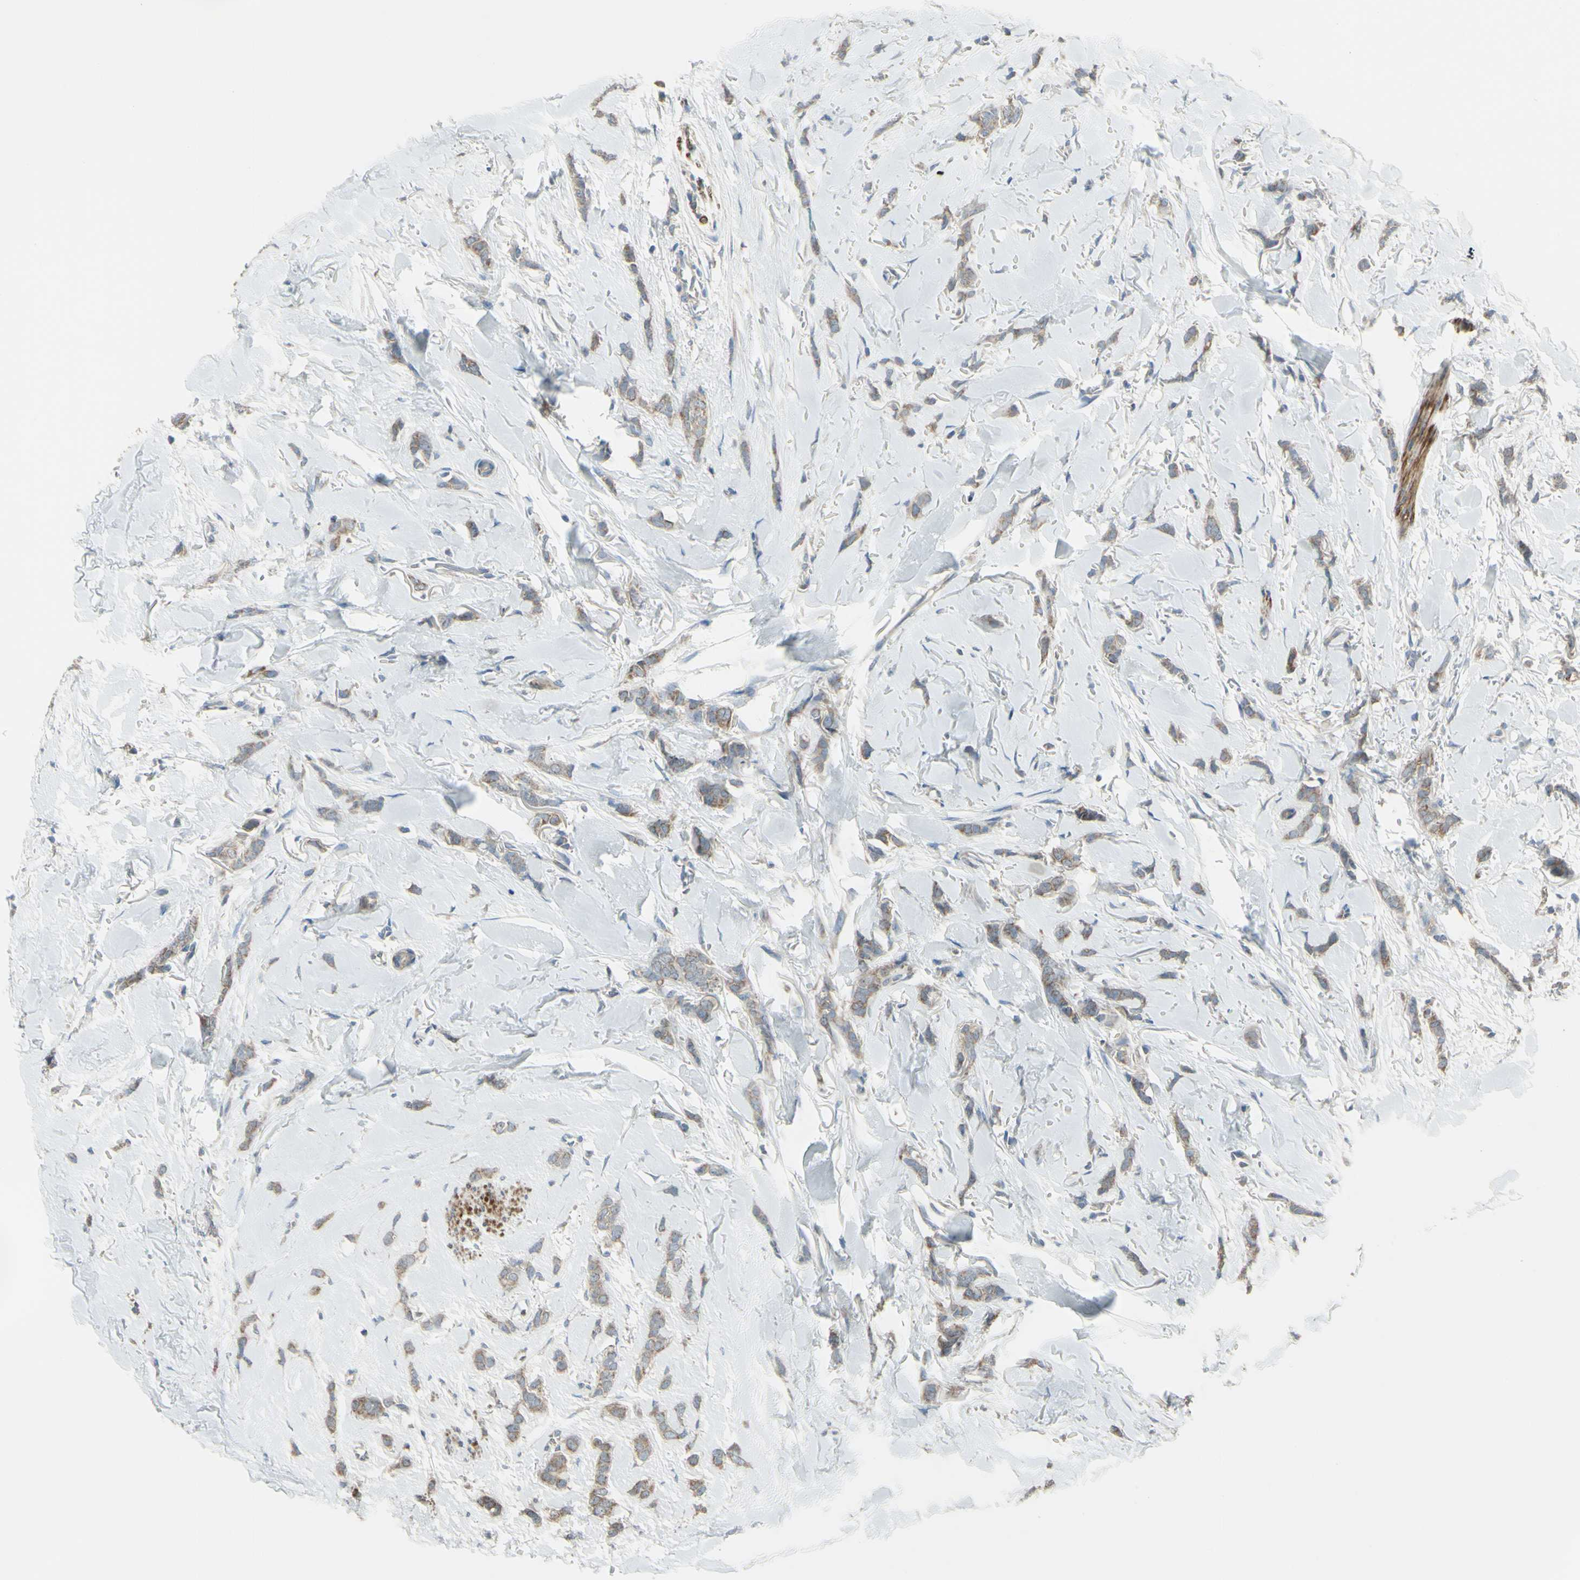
{"staining": {"intensity": "weak", "quantity": "25%-75%", "location": "cytoplasmic/membranous"}, "tissue": "breast cancer", "cell_type": "Tumor cells", "image_type": "cancer", "snomed": [{"axis": "morphology", "description": "Lobular carcinoma"}, {"axis": "topography", "description": "Skin"}, {"axis": "topography", "description": "Breast"}], "caption": "DAB (3,3'-diaminobenzidine) immunohistochemical staining of lobular carcinoma (breast) reveals weak cytoplasmic/membranous protein expression in about 25%-75% of tumor cells.", "gene": "FAM171B", "patient": {"sex": "female", "age": 46}}